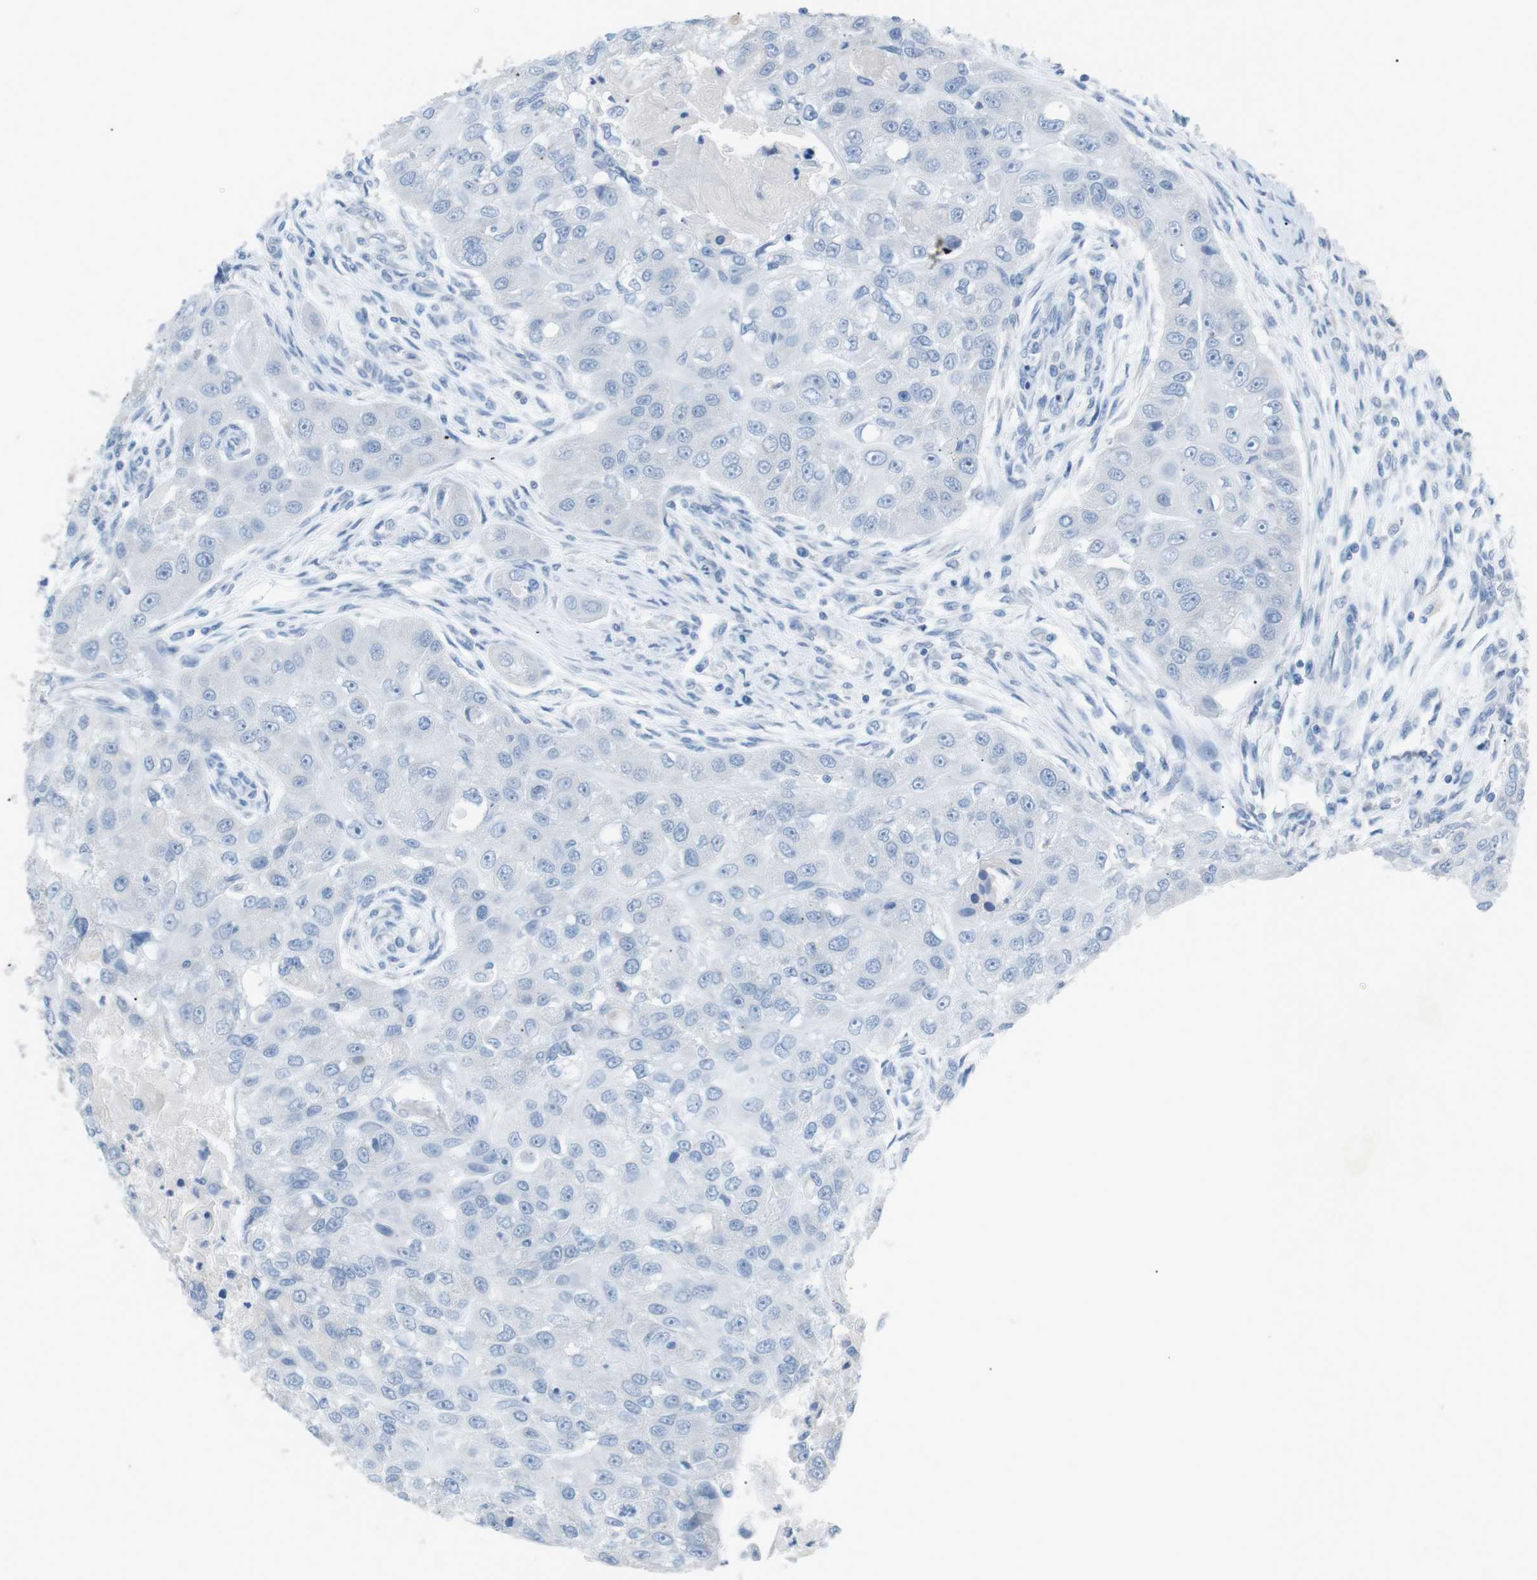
{"staining": {"intensity": "negative", "quantity": "none", "location": "none"}, "tissue": "head and neck cancer", "cell_type": "Tumor cells", "image_type": "cancer", "snomed": [{"axis": "morphology", "description": "Normal tissue, NOS"}, {"axis": "morphology", "description": "Squamous cell carcinoma, NOS"}, {"axis": "topography", "description": "Skeletal muscle"}, {"axis": "topography", "description": "Head-Neck"}], "caption": "High magnification brightfield microscopy of squamous cell carcinoma (head and neck) stained with DAB (3,3'-diaminobenzidine) (brown) and counterstained with hematoxylin (blue): tumor cells show no significant expression.", "gene": "SALL4", "patient": {"sex": "male", "age": 51}}